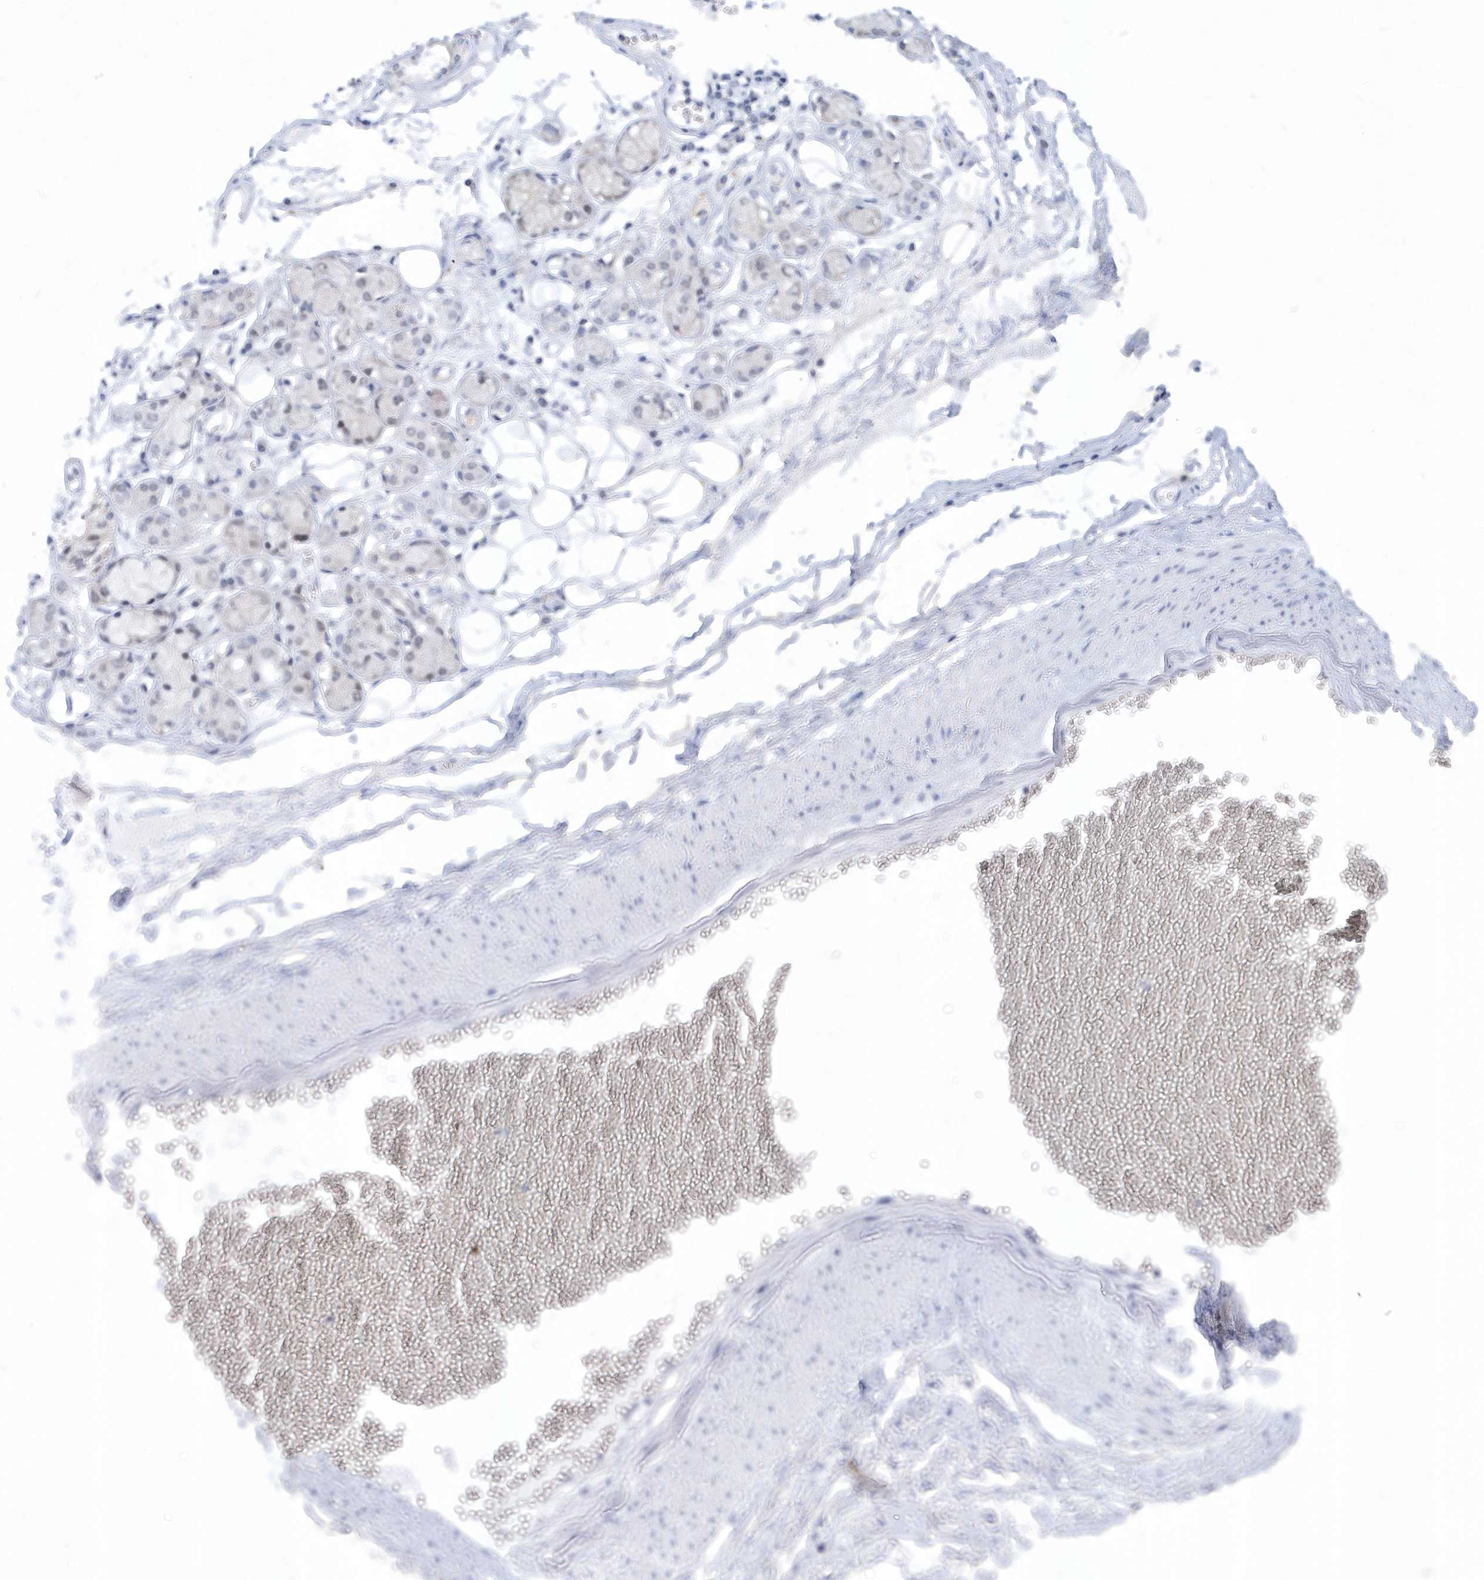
{"staining": {"intensity": "negative", "quantity": "none", "location": "none"}, "tissue": "adipose tissue", "cell_type": "Adipocytes", "image_type": "normal", "snomed": [{"axis": "morphology", "description": "Normal tissue, NOS"}, {"axis": "morphology", "description": "Inflammation, NOS"}, {"axis": "topography", "description": "Salivary gland"}, {"axis": "topography", "description": "Peripheral nerve tissue"}], "caption": "Adipose tissue was stained to show a protein in brown. There is no significant positivity in adipocytes. Brightfield microscopy of IHC stained with DAB (3,3'-diaminobenzidine) (brown) and hematoxylin (blue), captured at high magnification.", "gene": "SRGAP3", "patient": {"sex": "female", "age": 75}}